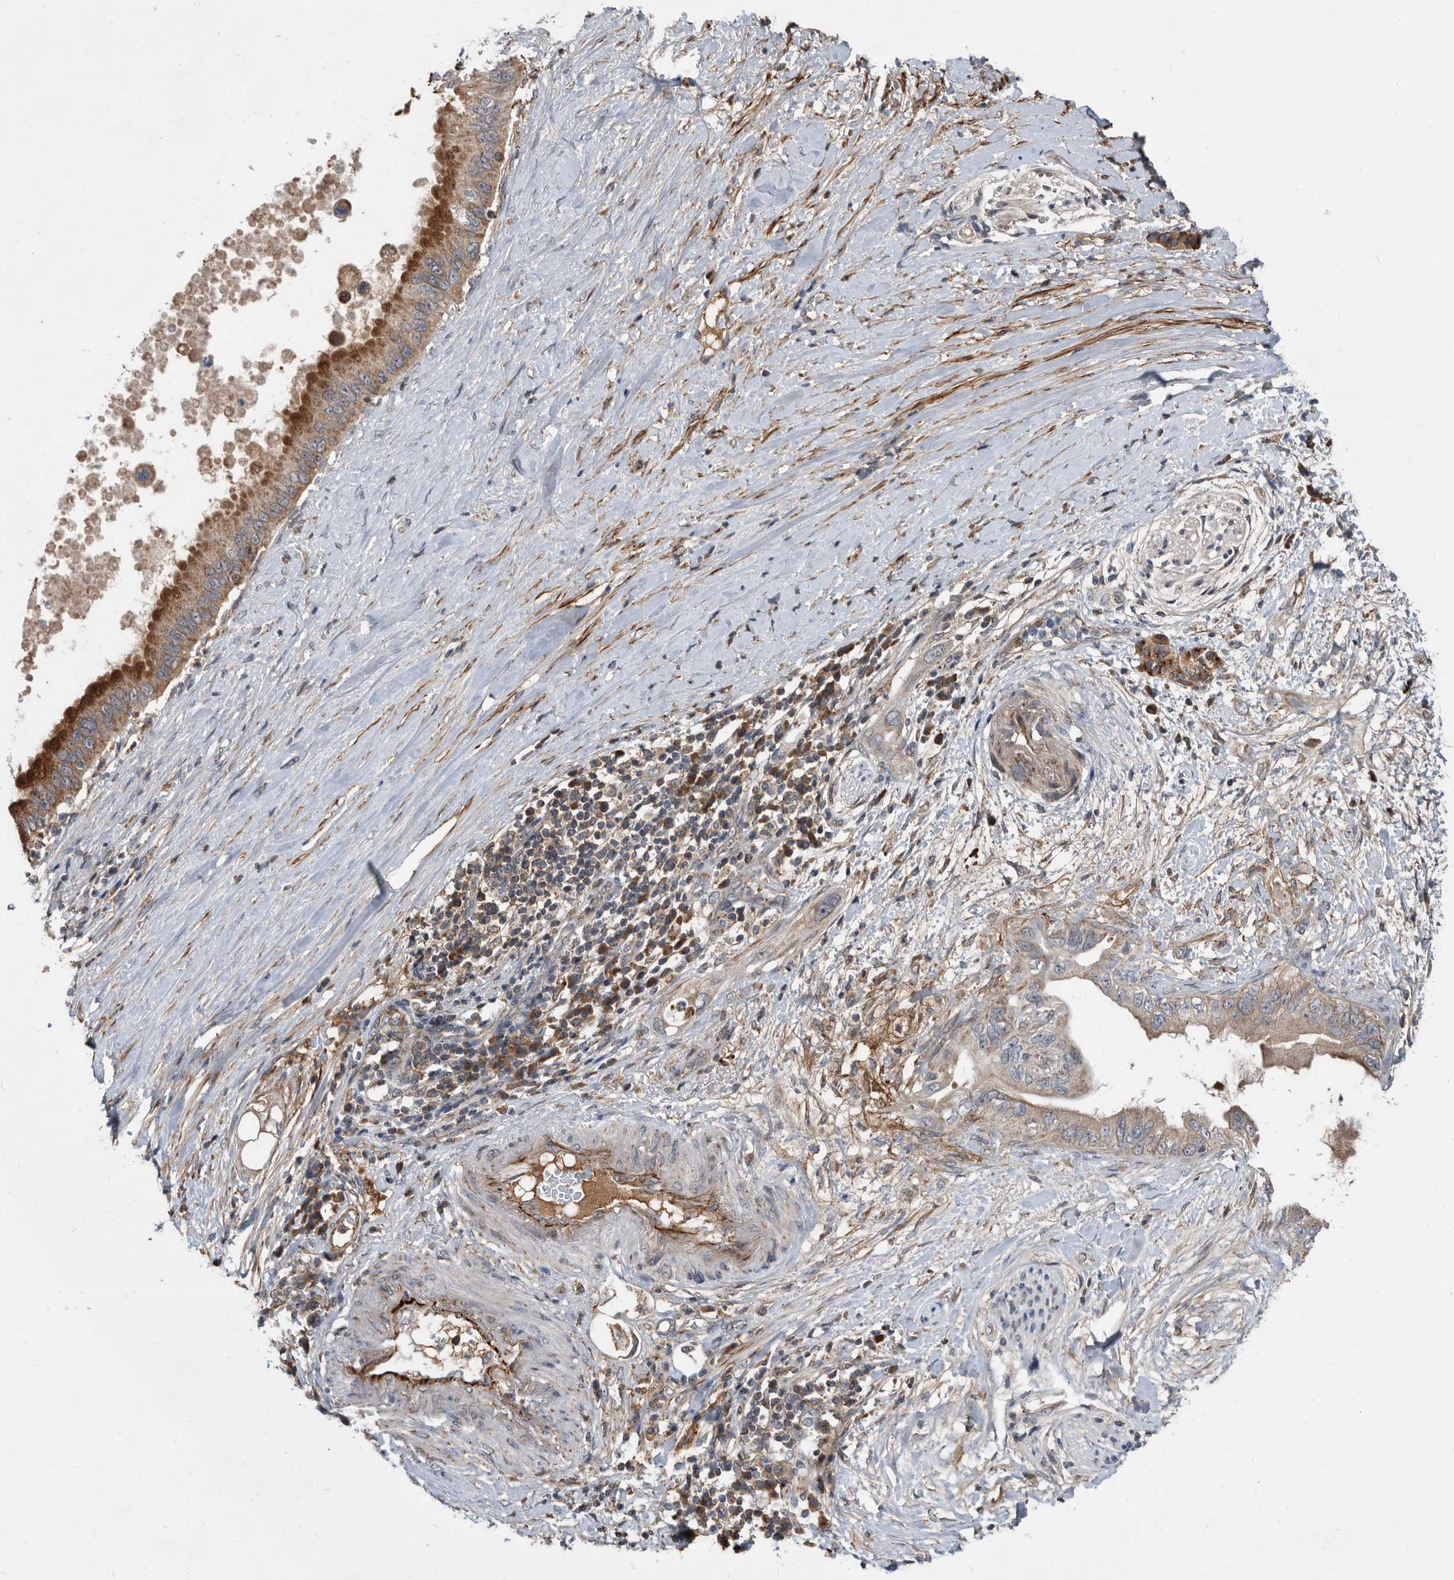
{"staining": {"intensity": "strong", "quantity": "25%-75%", "location": "cytoplasmic/membranous"}, "tissue": "pancreatic cancer", "cell_type": "Tumor cells", "image_type": "cancer", "snomed": [{"axis": "morphology", "description": "Adenocarcinoma, NOS"}, {"axis": "topography", "description": "Pancreas"}], "caption": "Protein expression analysis of adenocarcinoma (pancreatic) demonstrates strong cytoplasmic/membranous staining in approximately 25%-75% of tumor cells. The protein is shown in brown color, while the nuclei are stained blue.", "gene": "PI15", "patient": {"sex": "female", "age": 56}}